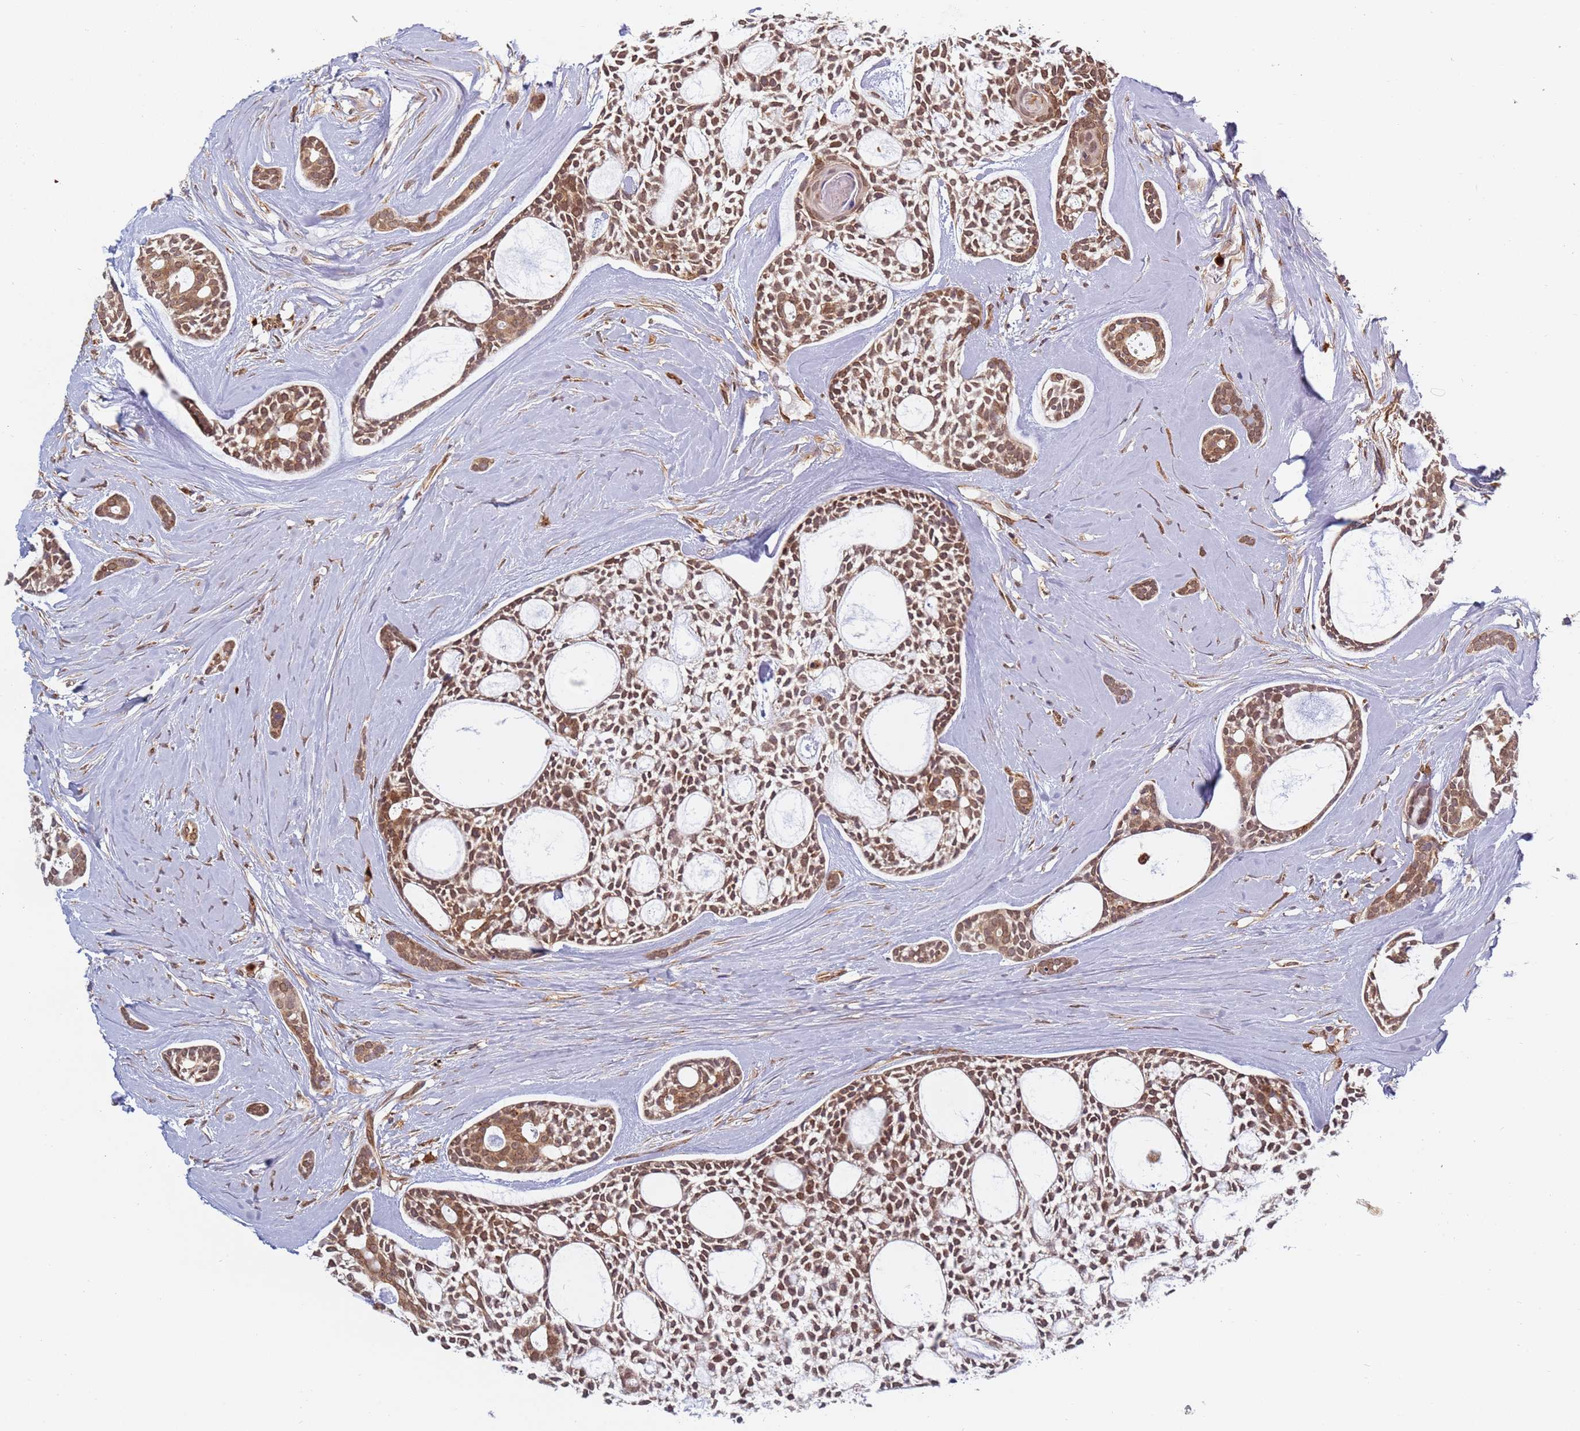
{"staining": {"intensity": "moderate", "quantity": ">75%", "location": "cytoplasmic/membranous,nuclear"}, "tissue": "head and neck cancer", "cell_type": "Tumor cells", "image_type": "cancer", "snomed": [{"axis": "morphology", "description": "Adenocarcinoma, NOS"}, {"axis": "topography", "description": "Subcutis"}, {"axis": "topography", "description": "Head-Neck"}], "caption": "IHC histopathology image of neoplastic tissue: adenocarcinoma (head and neck) stained using immunohistochemistry (IHC) demonstrates medium levels of moderate protein expression localized specifically in the cytoplasmic/membranous and nuclear of tumor cells, appearing as a cytoplasmic/membranous and nuclear brown color.", "gene": "CEP170", "patient": {"sex": "female", "age": 73}}